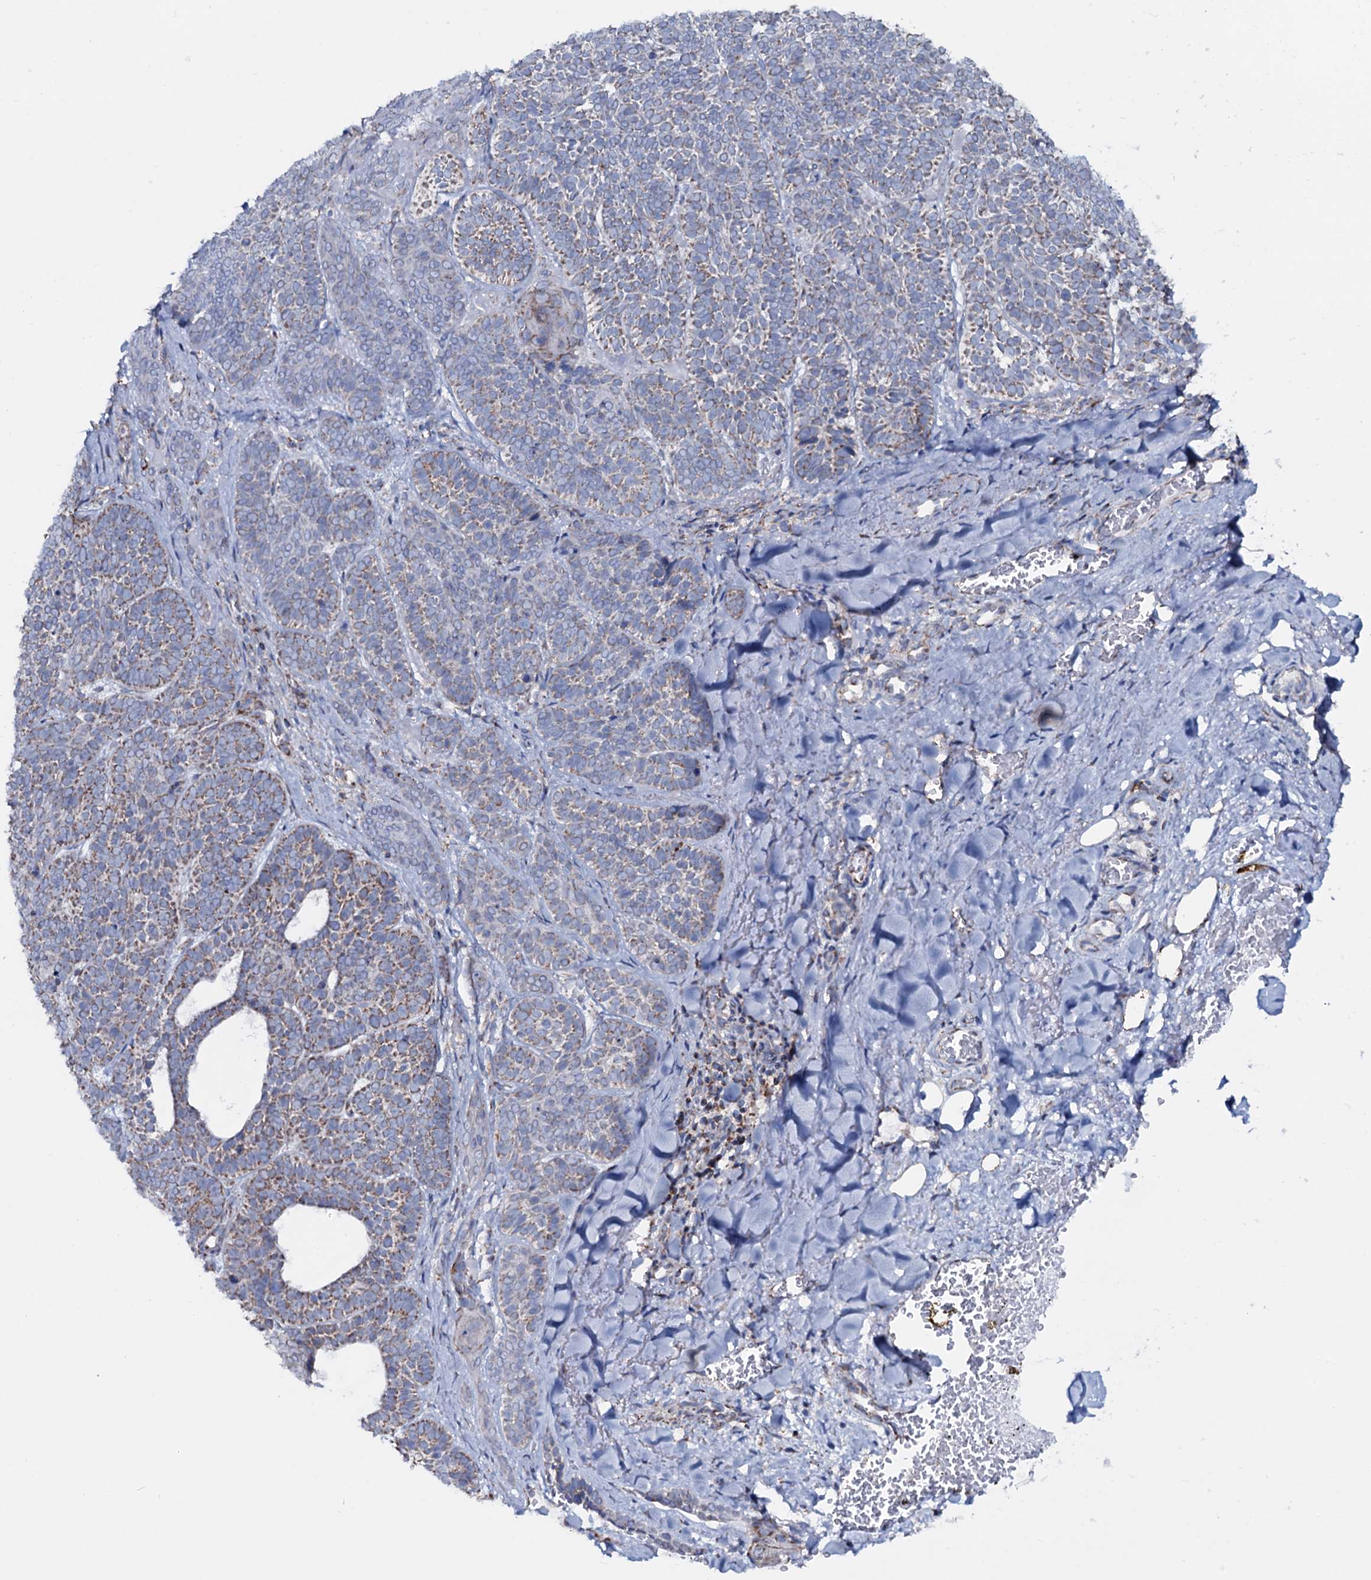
{"staining": {"intensity": "moderate", "quantity": "25%-75%", "location": "cytoplasmic/membranous"}, "tissue": "skin cancer", "cell_type": "Tumor cells", "image_type": "cancer", "snomed": [{"axis": "morphology", "description": "Basal cell carcinoma"}, {"axis": "topography", "description": "Skin"}], "caption": "DAB (3,3'-diaminobenzidine) immunohistochemical staining of human skin cancer reveals moderate cytoplasmic/membranous protein positivity in approximately 25%-75% of tumor cells.", "gene": "MRPS35", "patient": {"sex": "male", "age": 85}}